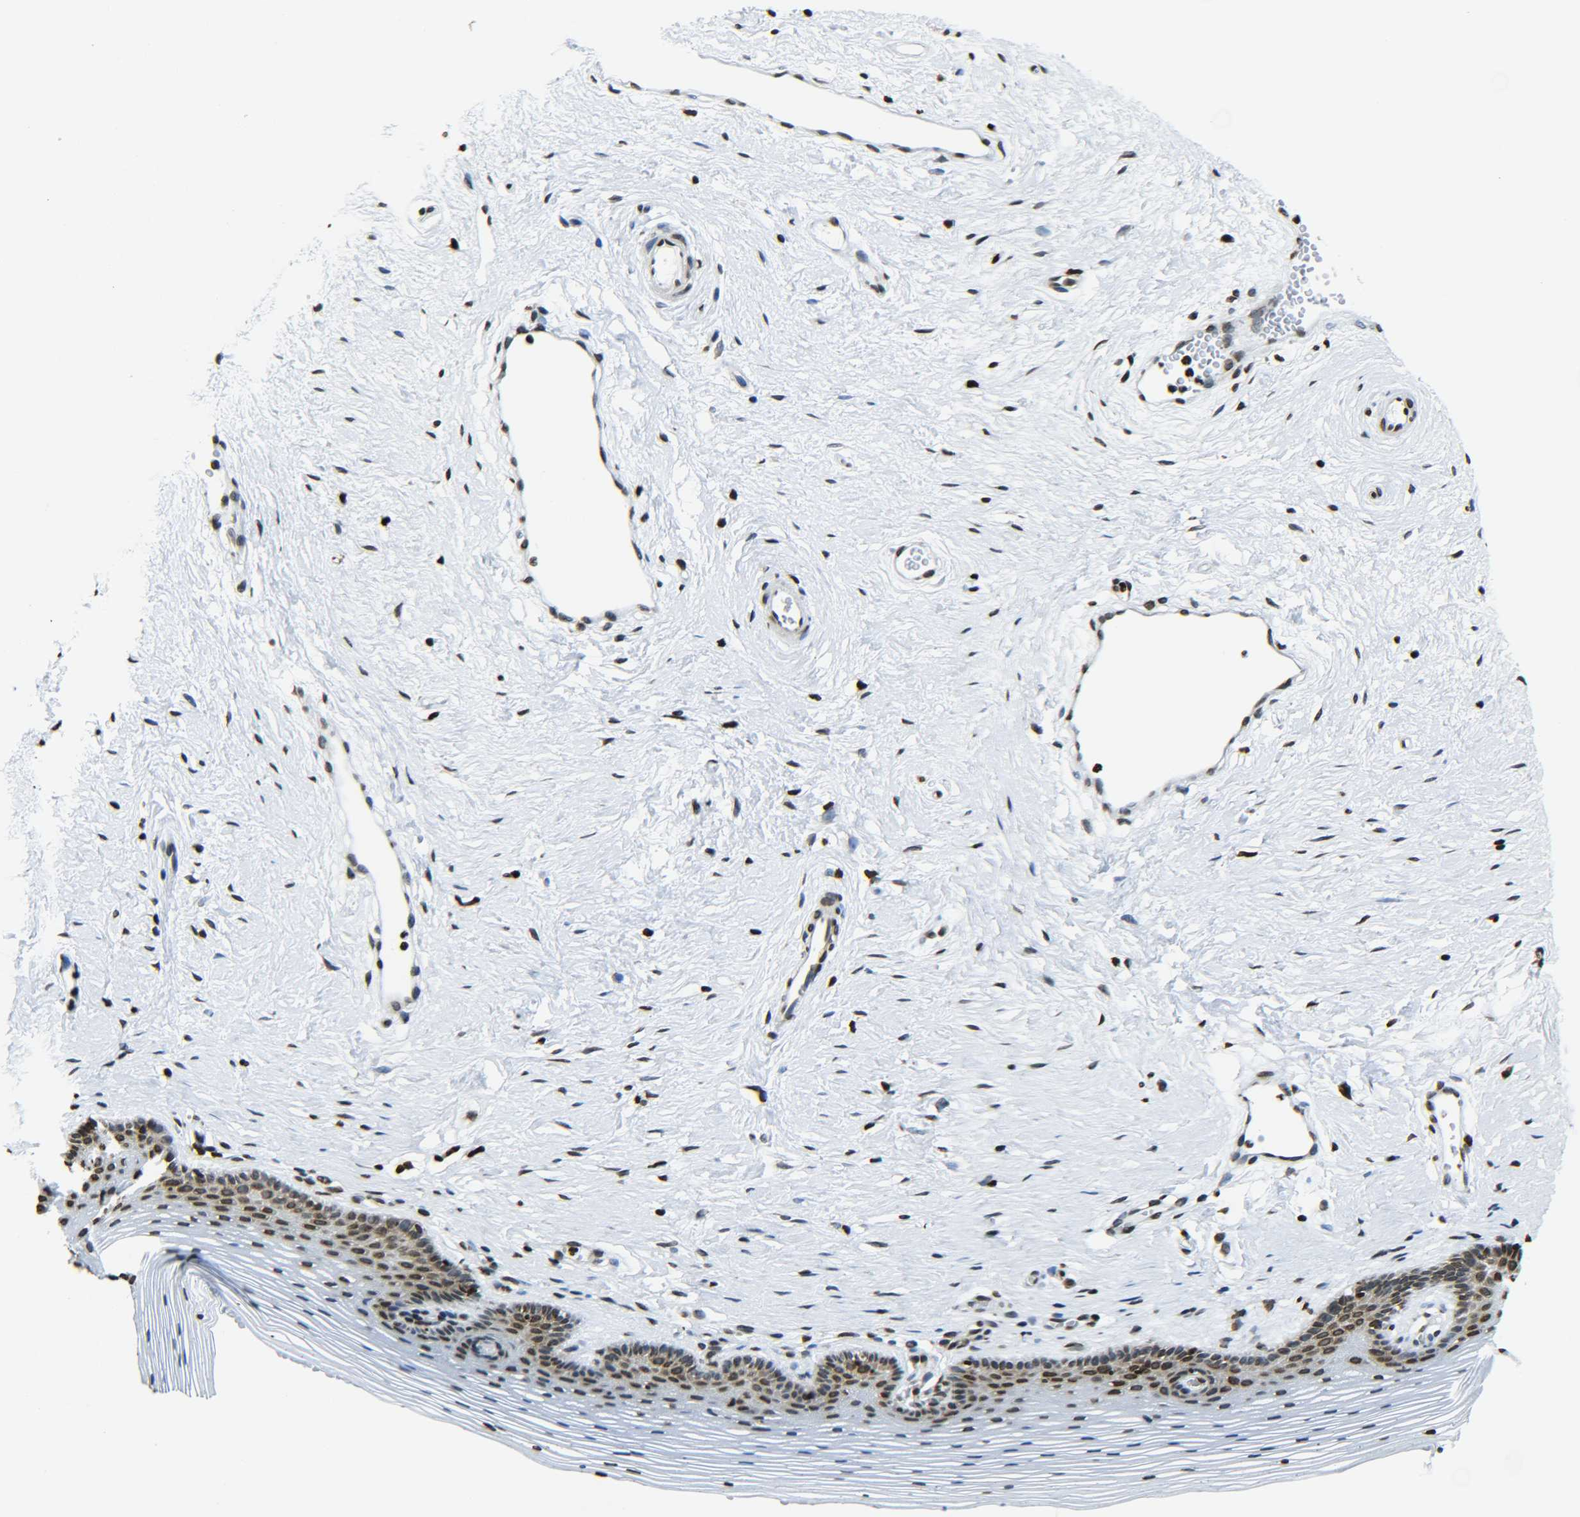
{"staining": {"intensity": "moderate", "quantity": ">75%", "location": "nuclear"}, "tissue": "vagina", "cell_type": "Squamous epithelial cells", "image_type": "normal", "snomed": [{"axis": "morphology", "description": "Normal tissue, NOS"}, {"axis": "topography", "description": "Vagina"}], "caption": "Immunohistochemistry (IHC) staining of normal vagina, which demonstrates medium levels of moderate nuclear positivity in about >75% of squamous epithelial cells indicating moderate nuclear protein staining. The staining was performed using DAB (3,3'-diaminobenzidine) (brown) for protein detection and nuclei were counterstained in hematoxylin (blue).", "gene": "H2AX", "patient": {"sex": "female", "age": 32}}